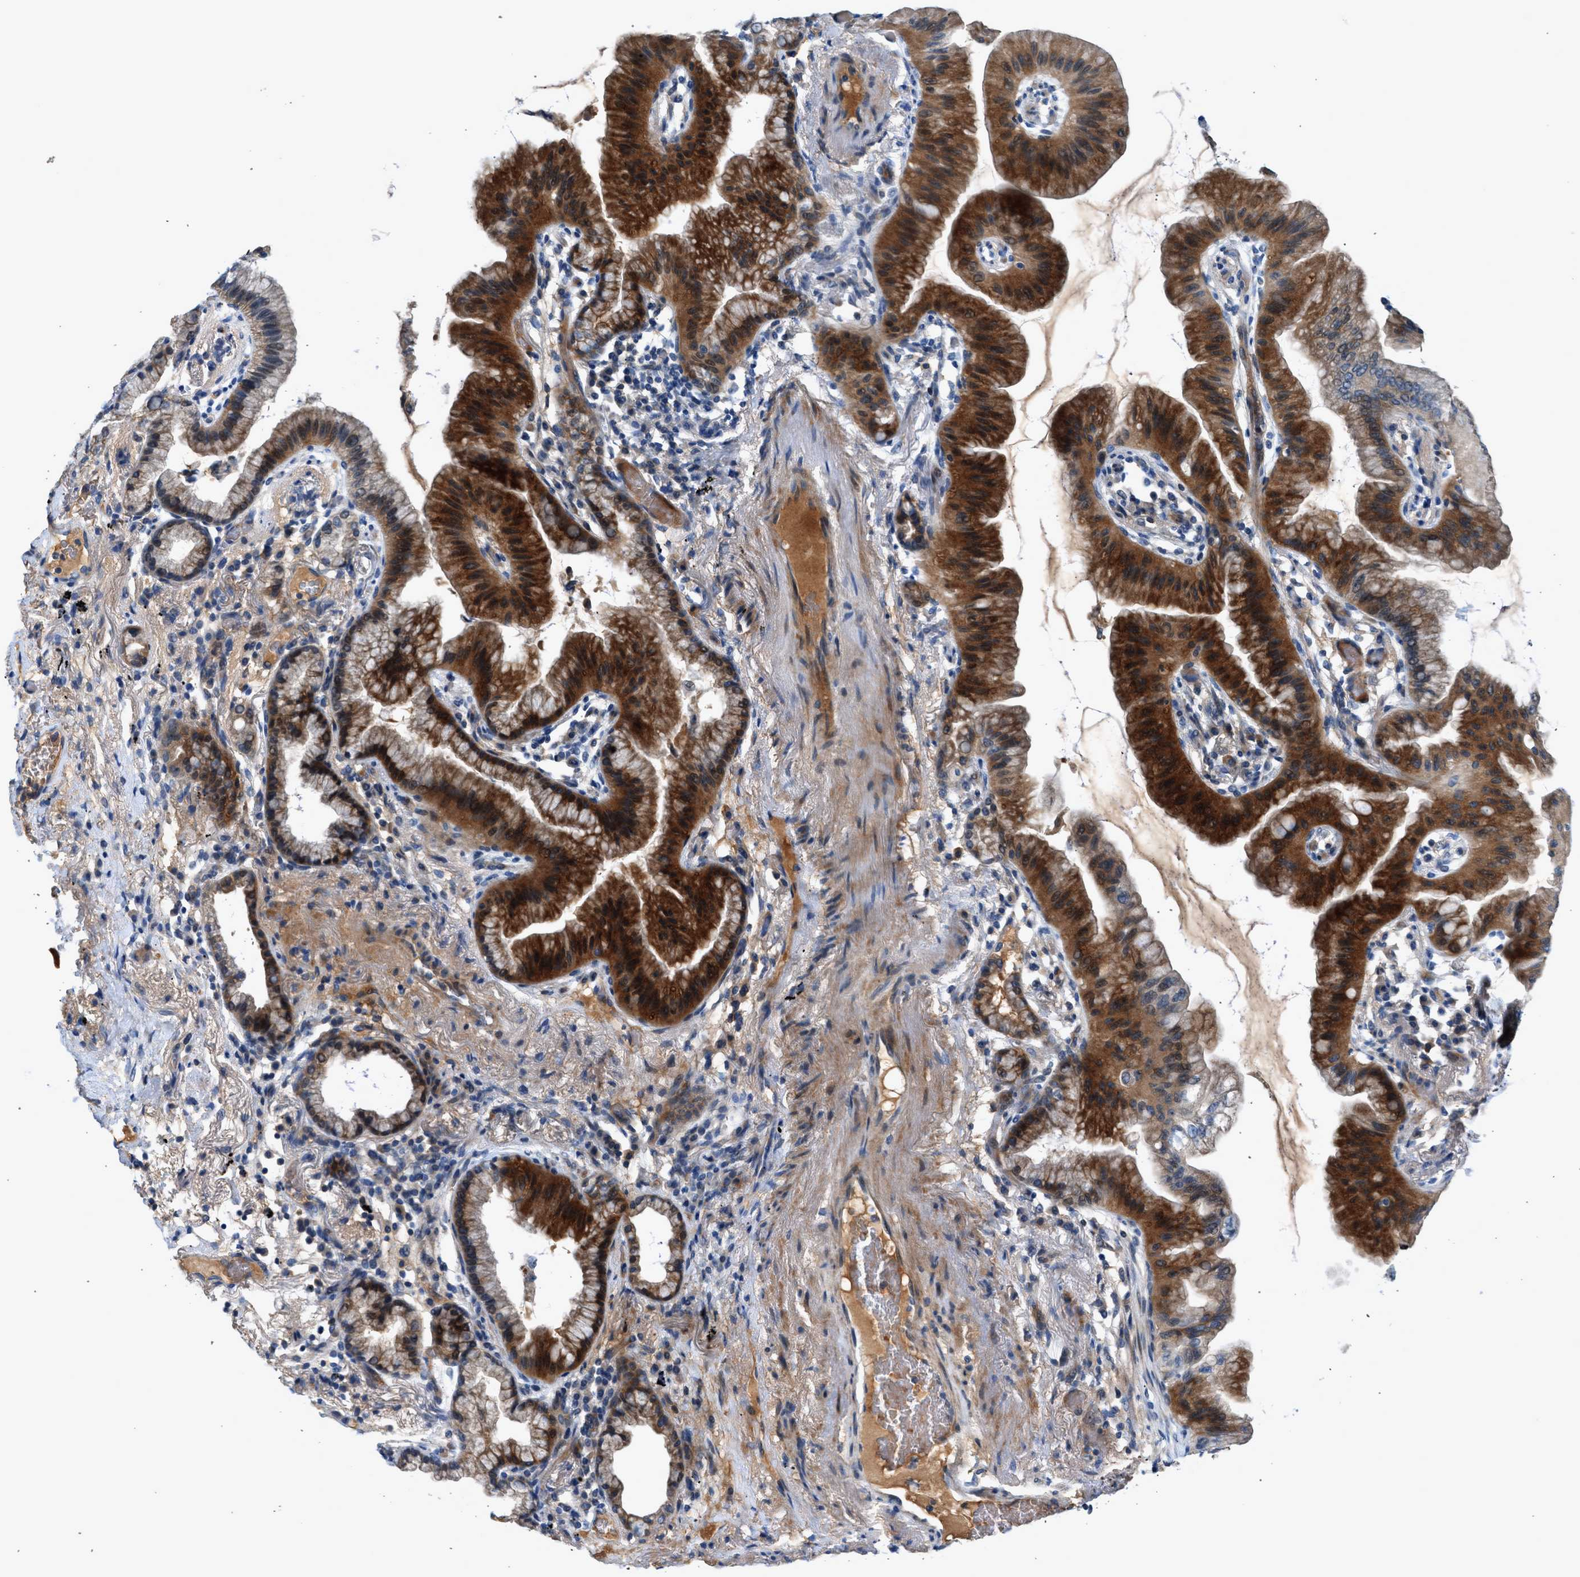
{"staining": {"intensity": "strong", "quantity": ">75%", "location": "cytoplasmic/membranous"}, "tissue": "lung cancer", "cell_type": "Tumor cells", "image_type": "cancer", "snomed": [{"axis": "morphology", "description": "Normal tissue, NOS"}, {"axis": "morphology", "description": "Adenocarcinoma, NOS"}, {"axis": "topography", "description": "Bronchus"}, {"axis": "topography", "description": "Lung"}], "caption": "Tumor cells demonstrate high levels of strong cytoplasmic/membranous positivity in approximately >75% of cells in adenocarcinoma (lung).", "gene": "RWDD2B", "patient": {"sex": "female", "age": 70}}